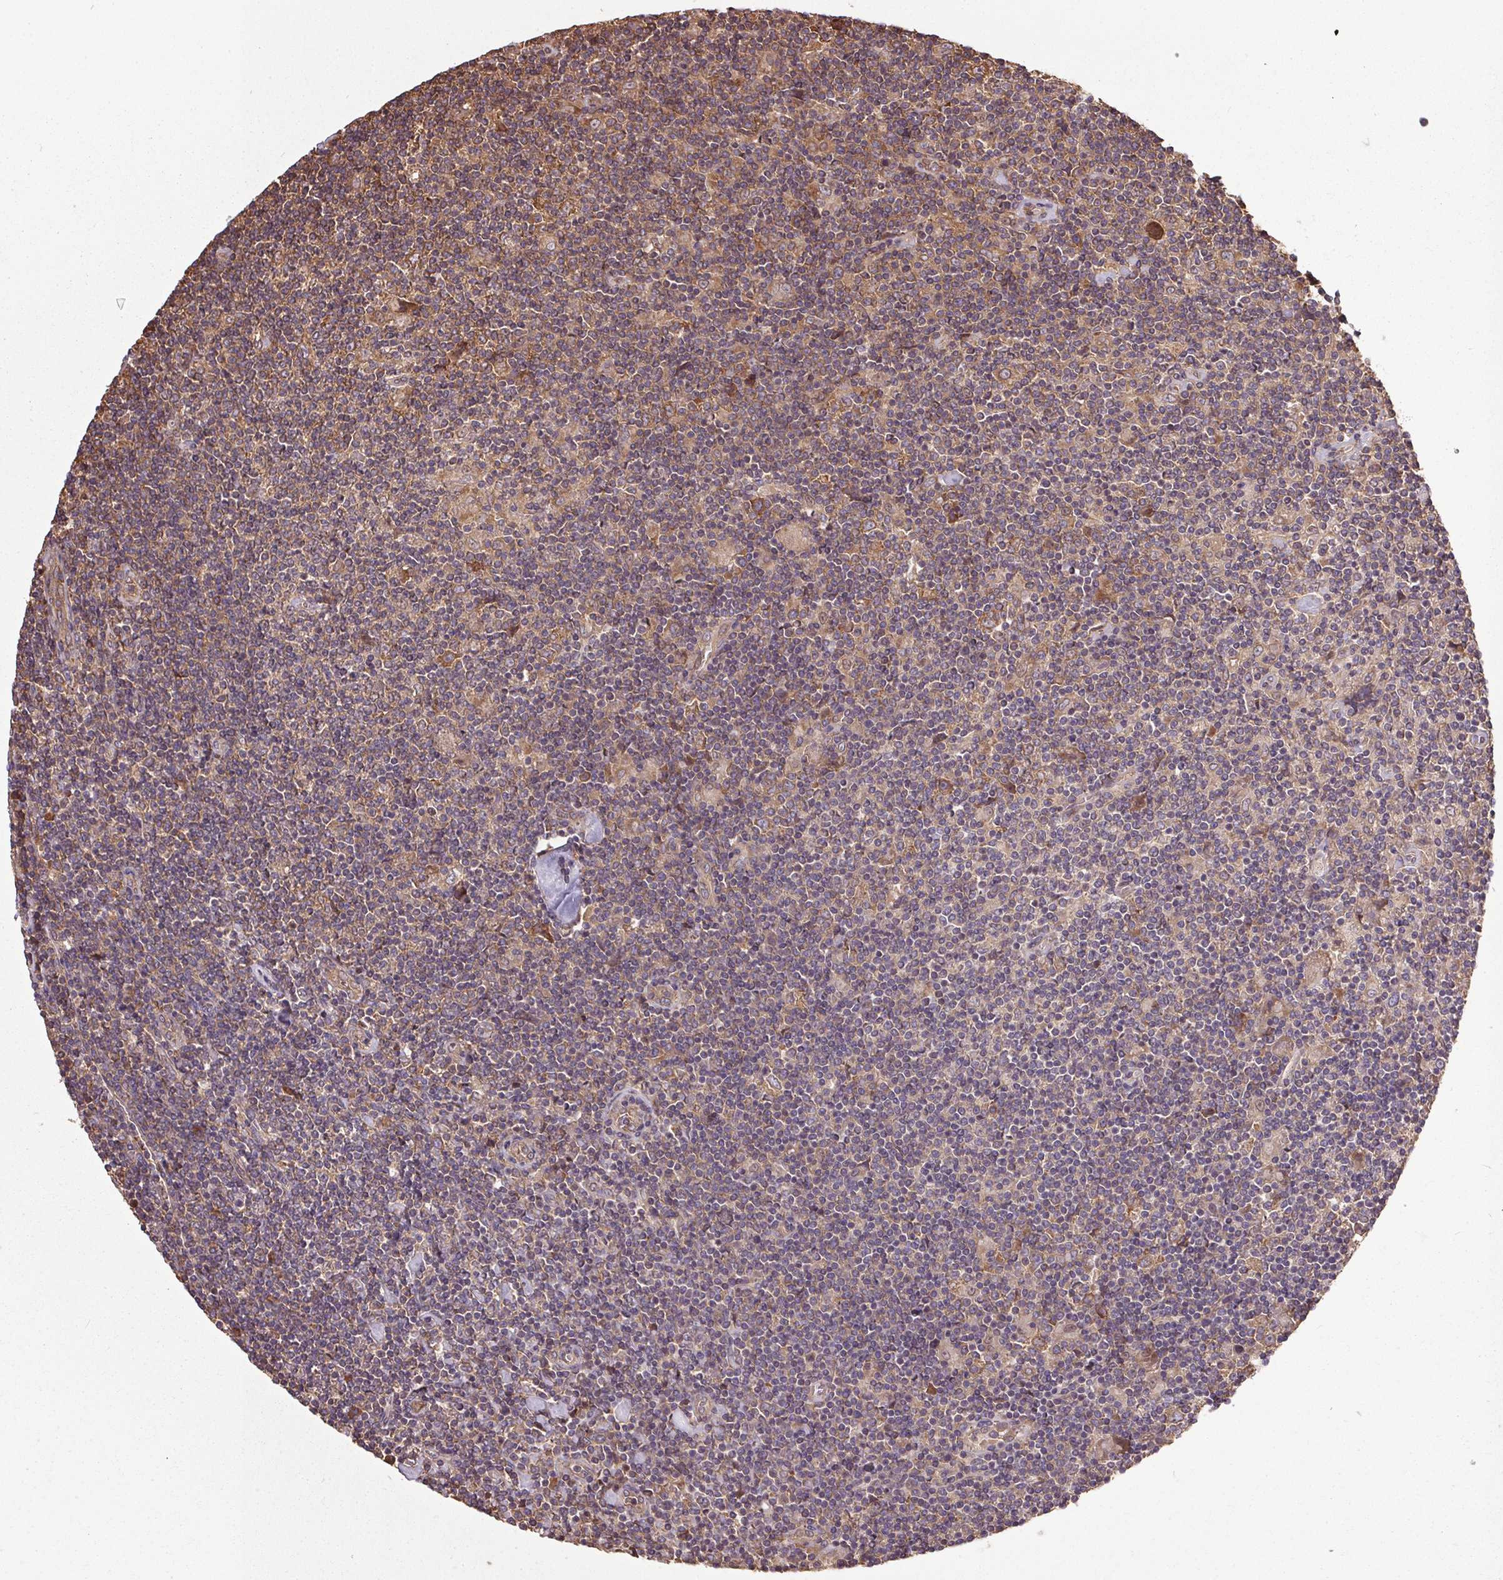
{"staining": {"intensity": "moderate", "quantity": ">75%", "location": "cytoplasmic/membranous"}, "tissue": "lymphoma", "cell_type": "Tumor cells", "image_type": "cancer", "snomed": [{"axis": "morphology", "description": "Hodgkin's disease, NOS"}, {"axis": "topography", "description": "Lymph node"}], "caption": "A micrograph showing moderate cytoplasmic/membranous staining in approximately >75% of tumor cells in lymphoma, as visualized by brown immunohistochemical staining.", "gene": "EIF2S1", "patient": {"sex": "male", "age": 40}}